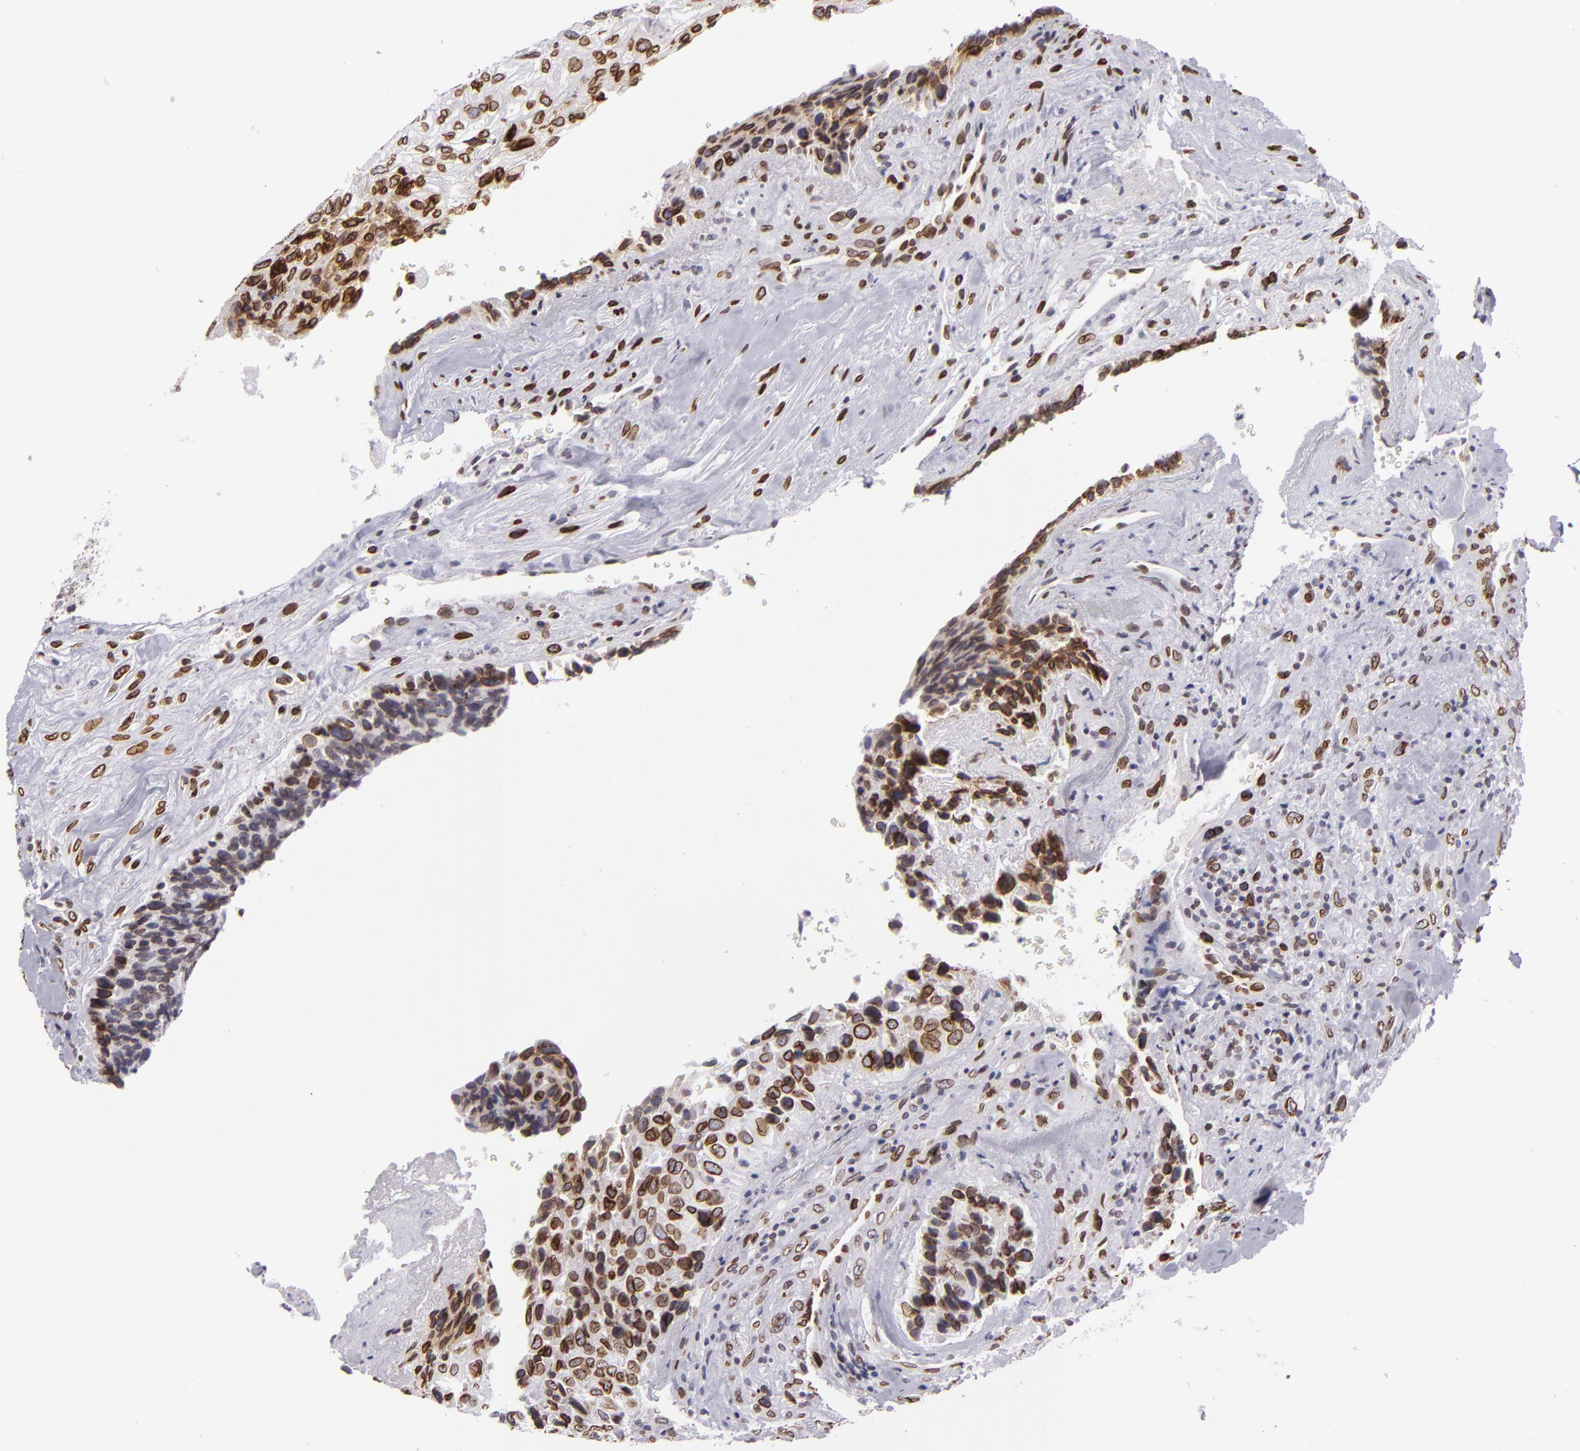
{"staining": {"intensity": "strong", "quantity": ">75%", "location": "nuclear"}, "tissue": "breast cancer", "cell_type": "Tumor cells", "image_type": "cancer", "snomed": [{"axis": "morphology", "description": "Neoplasm, malignant, NOS"}, {"axis": "topography", "description": "Breast"}], "caption": "An IHC micrograph of tumor tissue is shown. Protein staining in brown shows strong nuclear positivity in breast cancer within tumor cells. (DAB (3,3'-diaminobenzidine) IHC, brown staining for protein, blue staining for nuclei).", "gene": "EMD", "patient": {"sex": "female", "age": 50}}